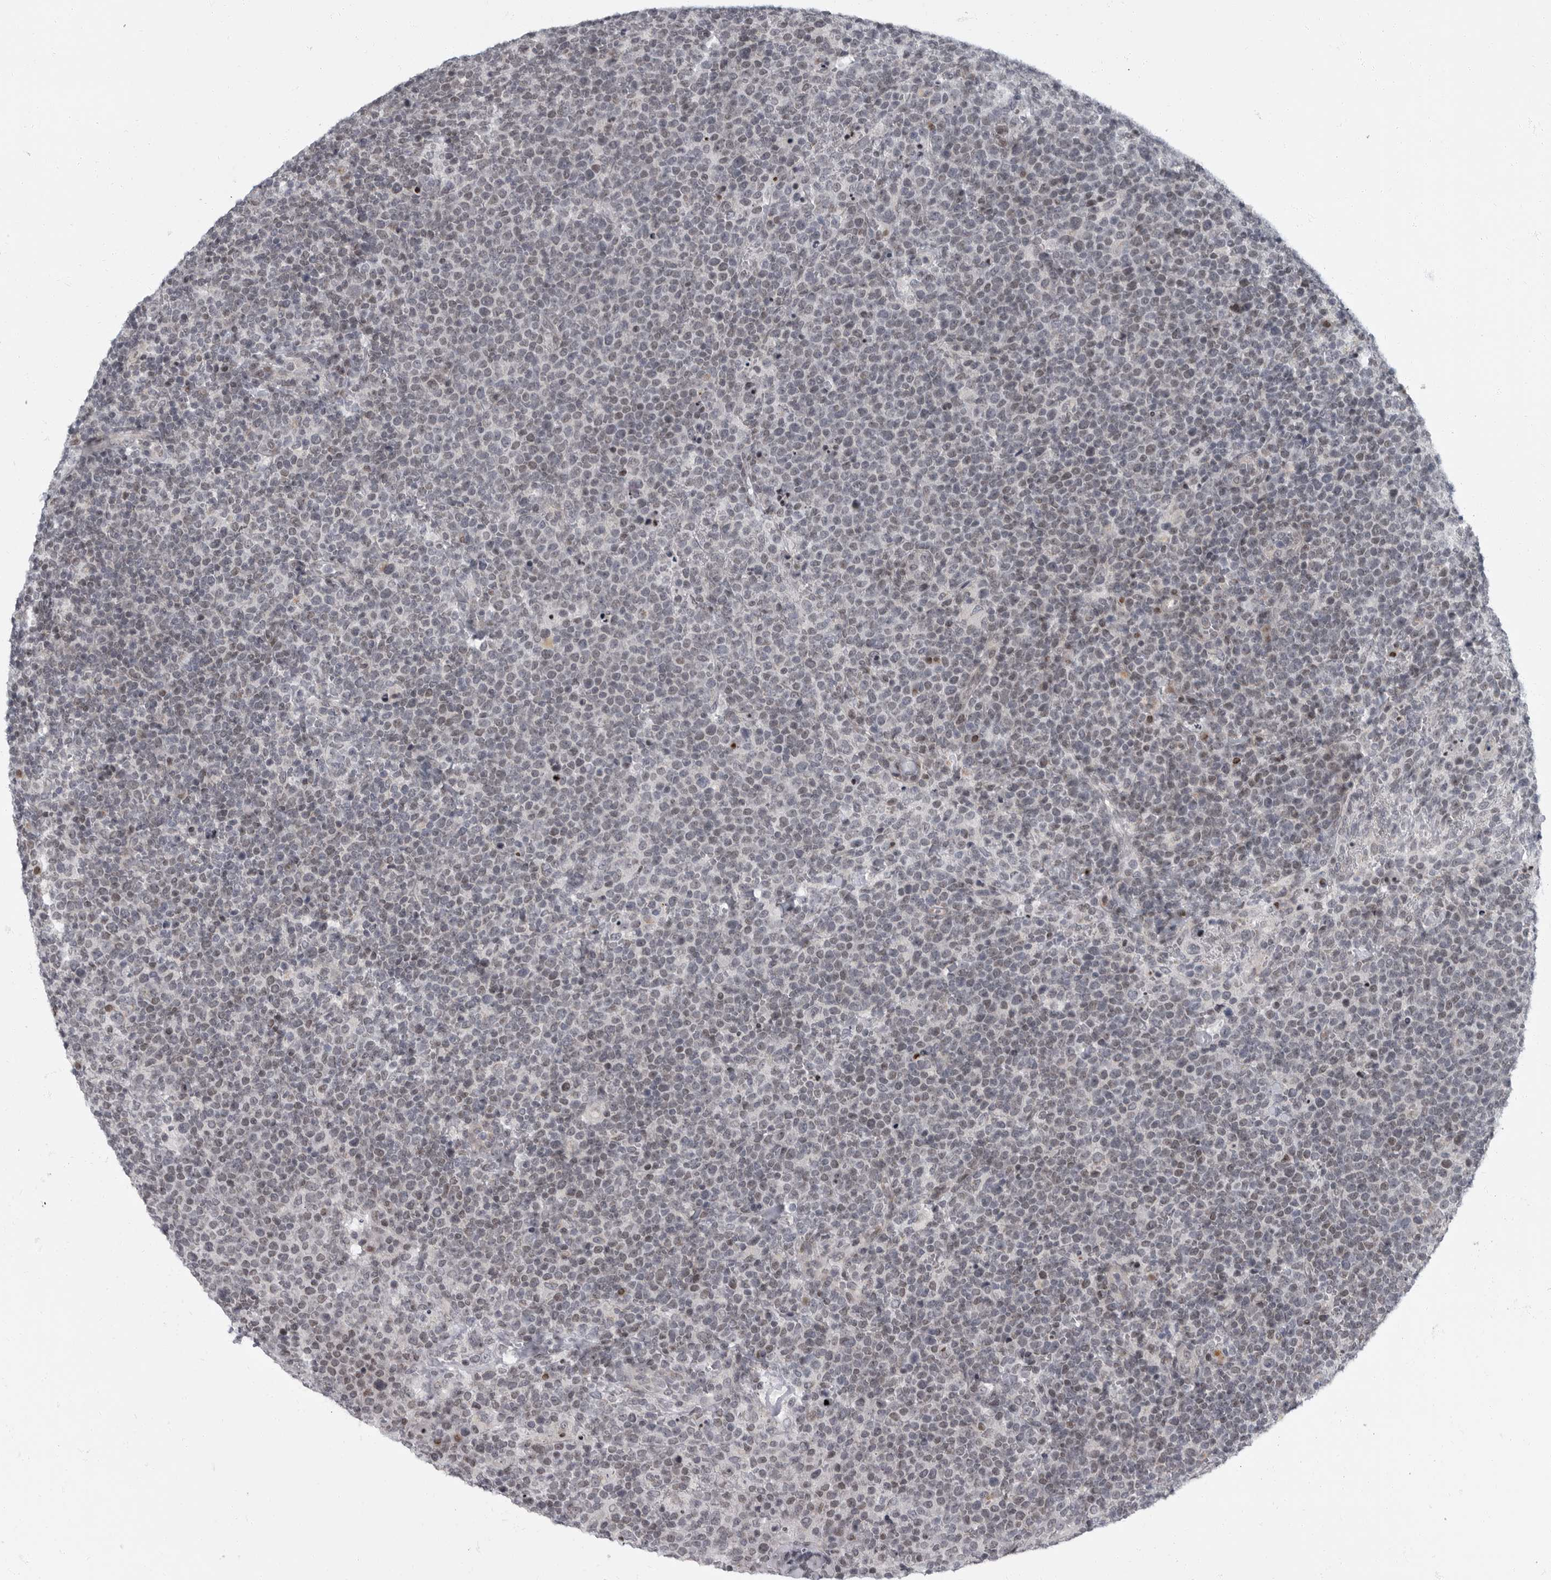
{"staining": {"intensity": "negative", "quantity": "none", "location": "none"}, "tissue": "lymphoma", "cell_type": "Tumor cells", "image_type": "cancer", "snomed": [{"axis": "morphology", "description": "Malignant lymphoma, non-Hodgkin's type, High grade"}, {"axis": "topography", "description": "Lymph node"}], "caption": "Tumor cells are negative for protein expression in human lymphoma.", "gene": "EVI5", "patient": {"sex": "male", "age": 61}}